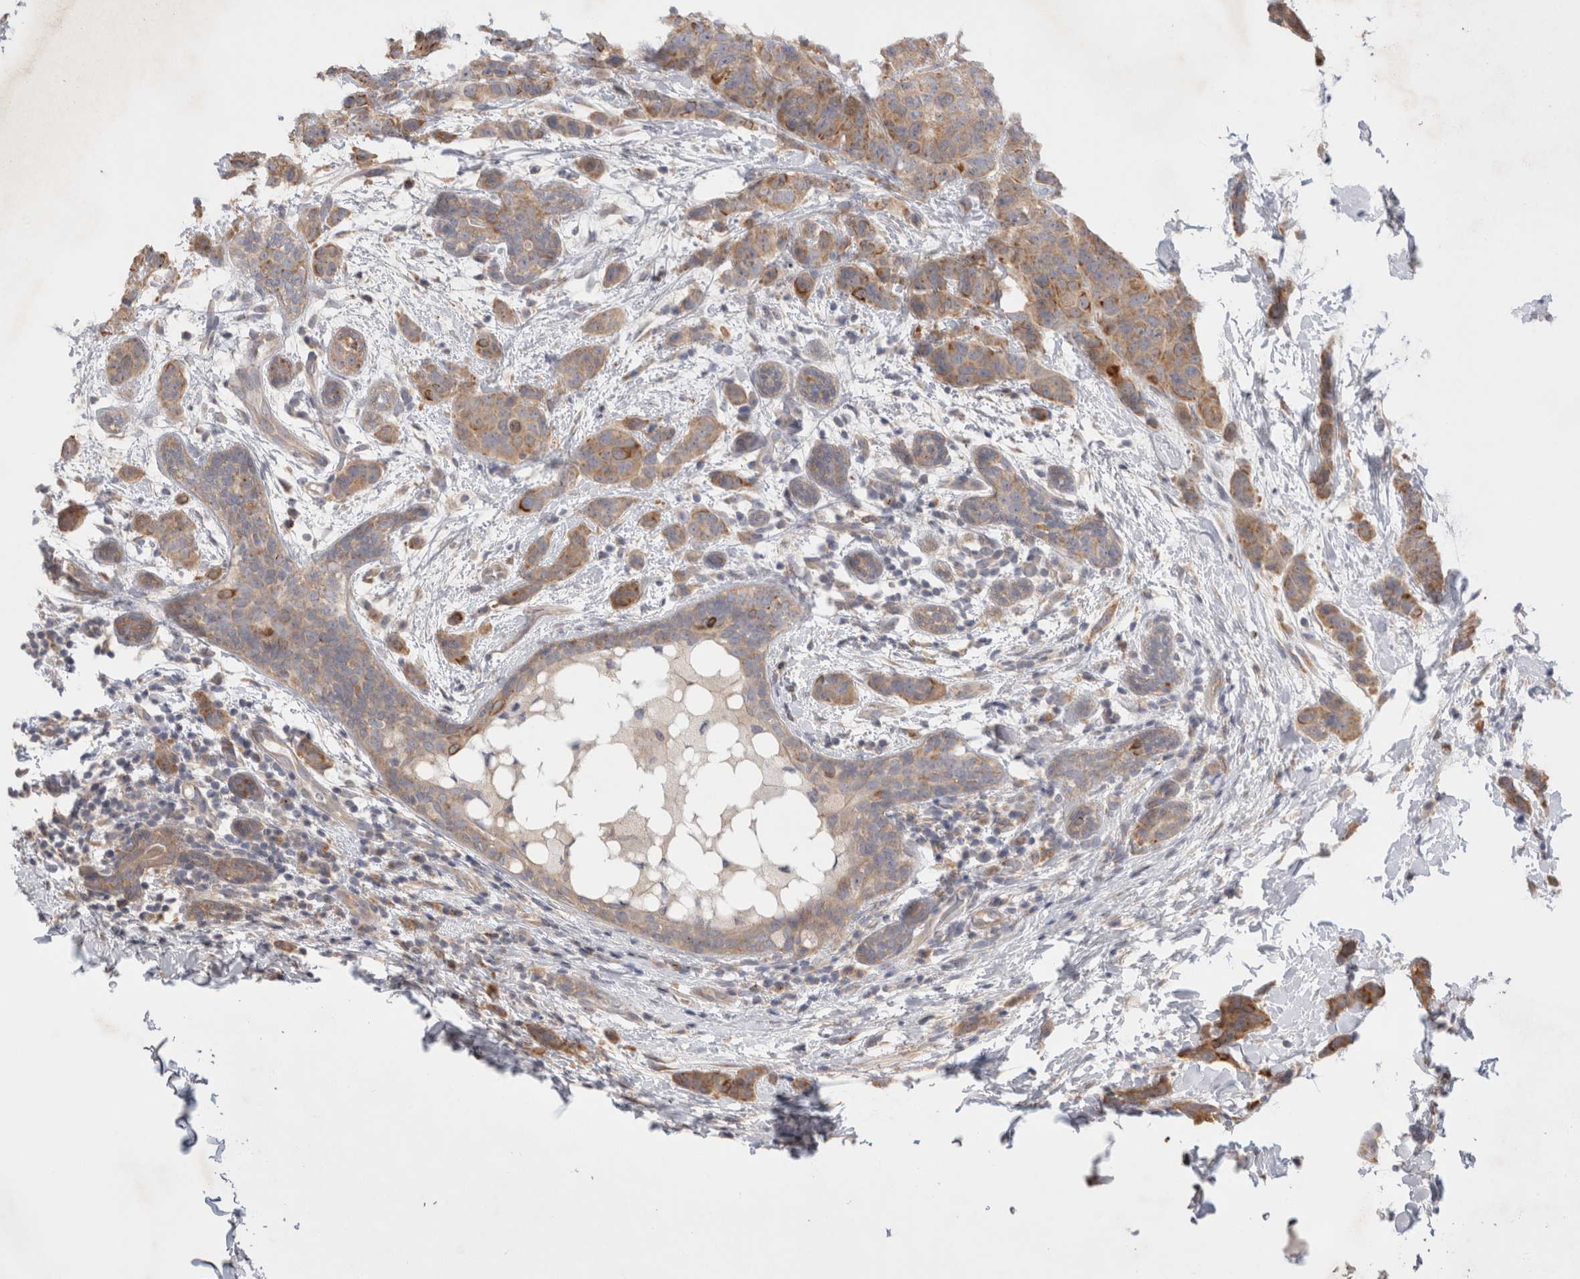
{"staining": {"intensity": "moderate", "quantity": ">75%", "location": "cytoplasmic/membranous"}, "tissue": "breast cancer", "cell_type": "Tumor cells", "image_type": "cancer", "snomed": [{"axis": "morphology", "description": "Normal tissue, NOS"}, {"axis": "morphology", "description": "Duct carcinoma"}, {"axis": "topography", "description": "Breast"}], "caption": "High-power microscopy captured an immunohistochemistry micrograph of breast cancer, revealing moderate cytoplasmic/membranous positivity in approximately >75% of tumor cells.", "gene": "NPC1", "patient": {"sex": "female", "age": 40}}